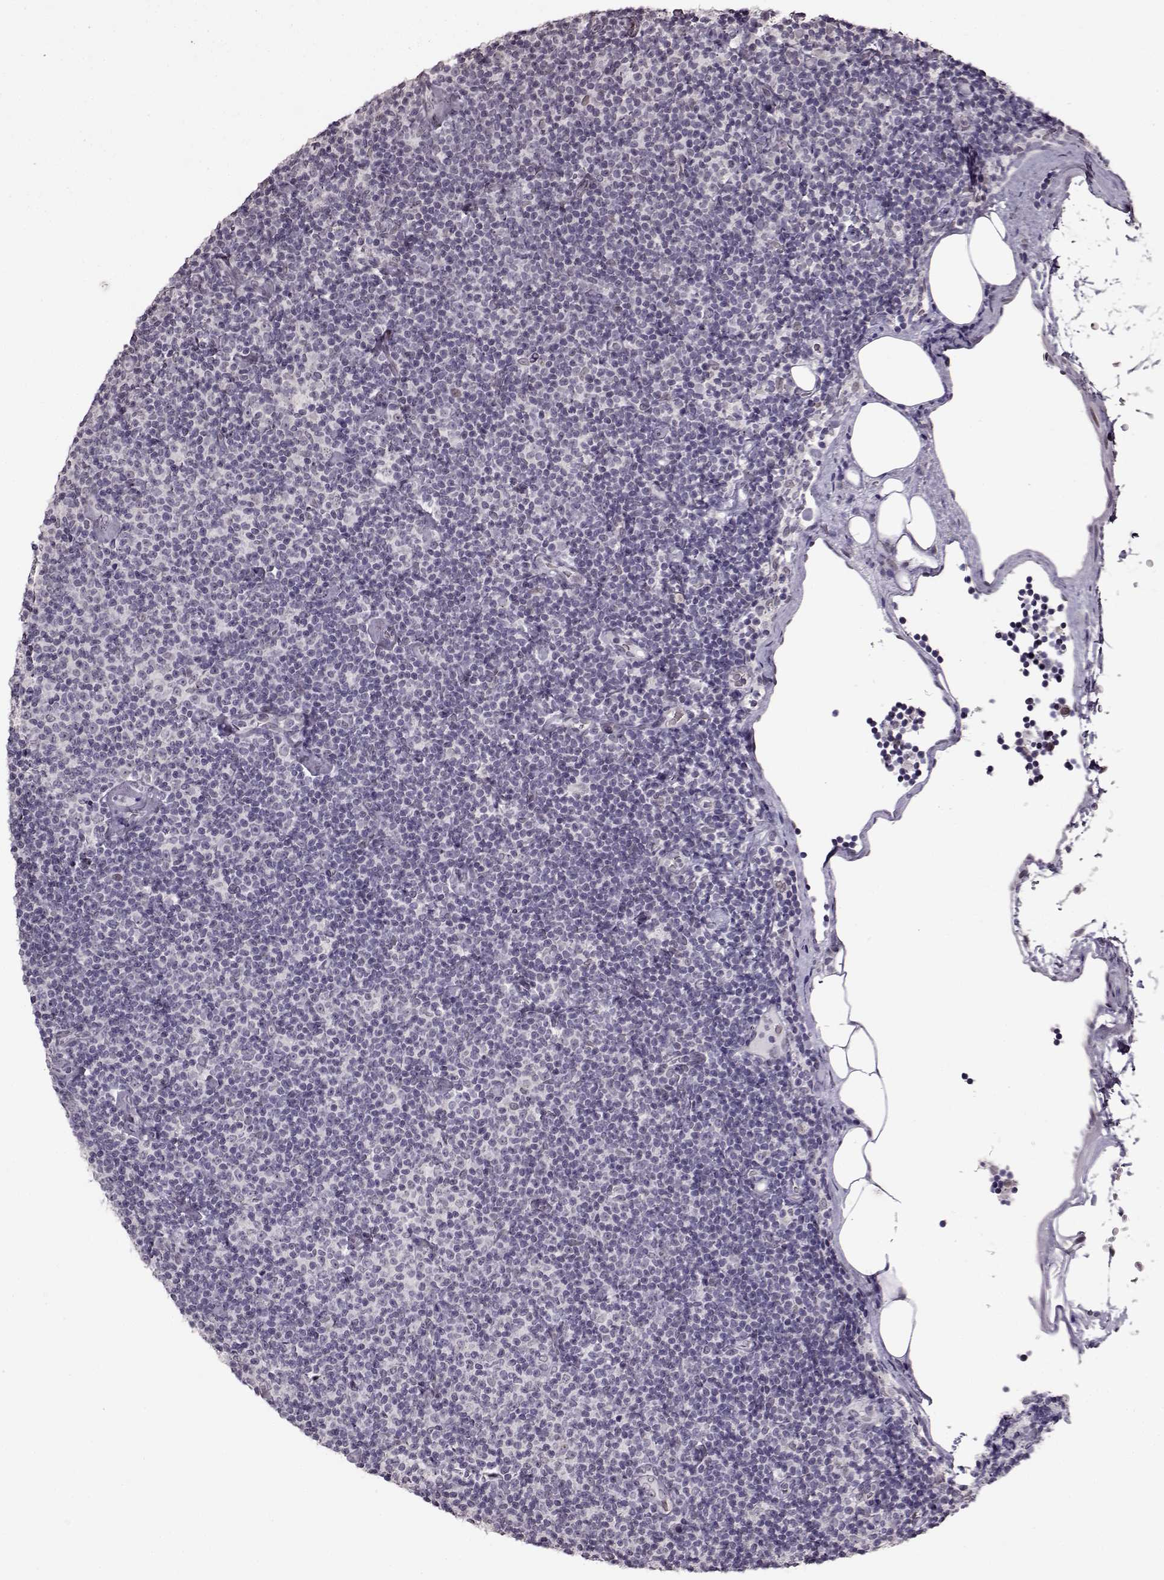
{"staining": {"intensity": "negative", "quantity": "none", "location": "none"}, "tissue": "lymphoma", "cell_type": "Tumor cells", "image_type": "cancer", "snomed": [{"axis": "morphology", "description": "Malignant lymphoma, non-Hodgkin's type, Low grade"}, {"axis": "topography", "description": "Lymph node"}], "caption": "There is no significant staining in tumor cells of lymphoma. (DAB (3,3'-diaminobenzidine) immunohistochemistry with hematoxylin counter stain).", "gene": "STX1B", "patient": {"sex": "male", "age": 81}}